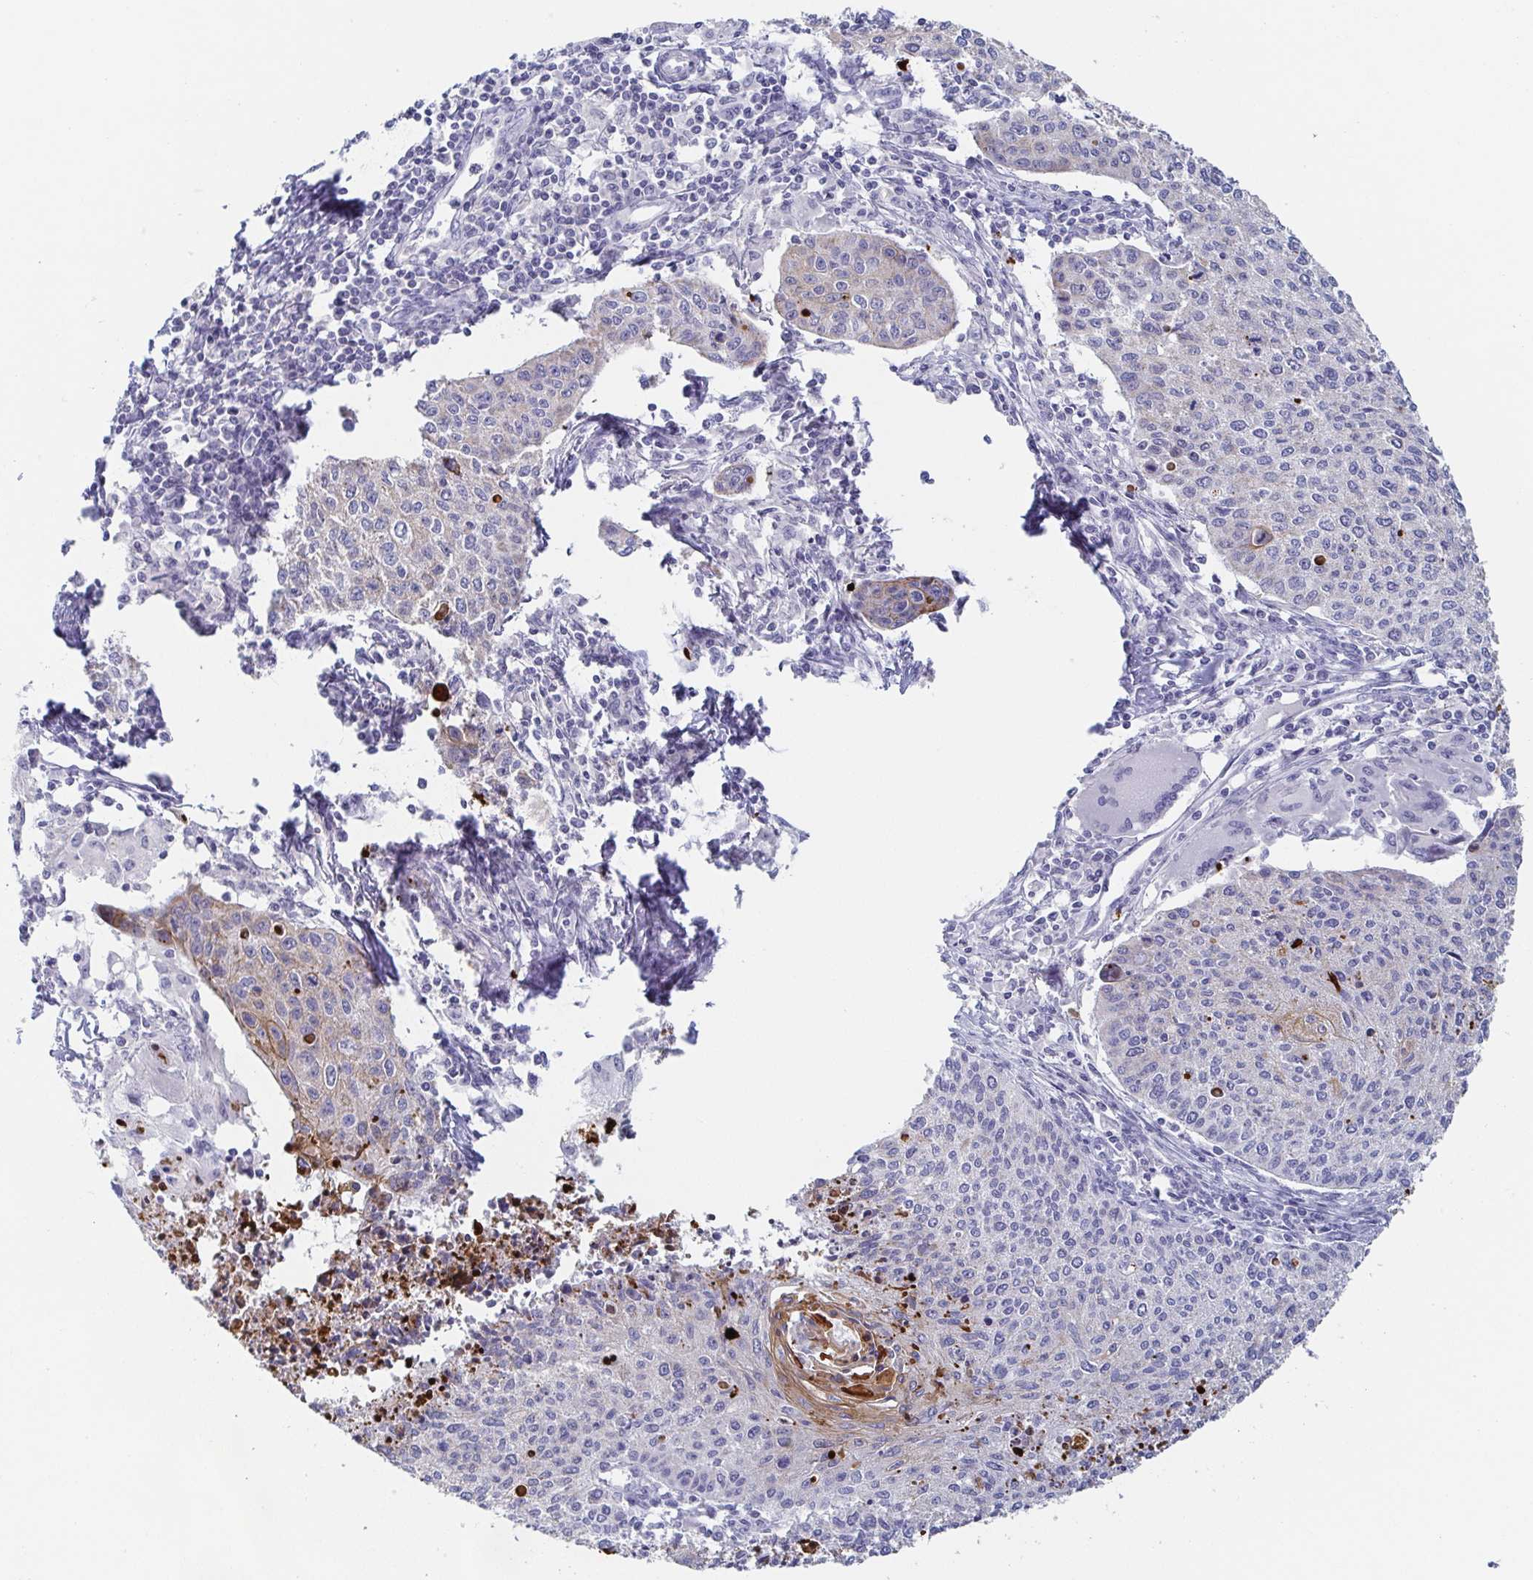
{"staining": {"intensity": "weak", "quantity": "<25%", "location": "cytoplasmic/membranous"}, "tissue": "cervical cancer", "cell_type": "Tumor cells", "image_type": "cancer", "snomed": [{"axis": "morphology", "description": "Squamous cell carcinoma, NOS"}, {"axis": "topography", "description": "Cervix"}], "caption": "Histopathology image shows no significant protein positivity in tumor cells of cervical squamous cell carcinoma.", "gene": "RHOV", "patient": {"sex": "female", "age": 38}}